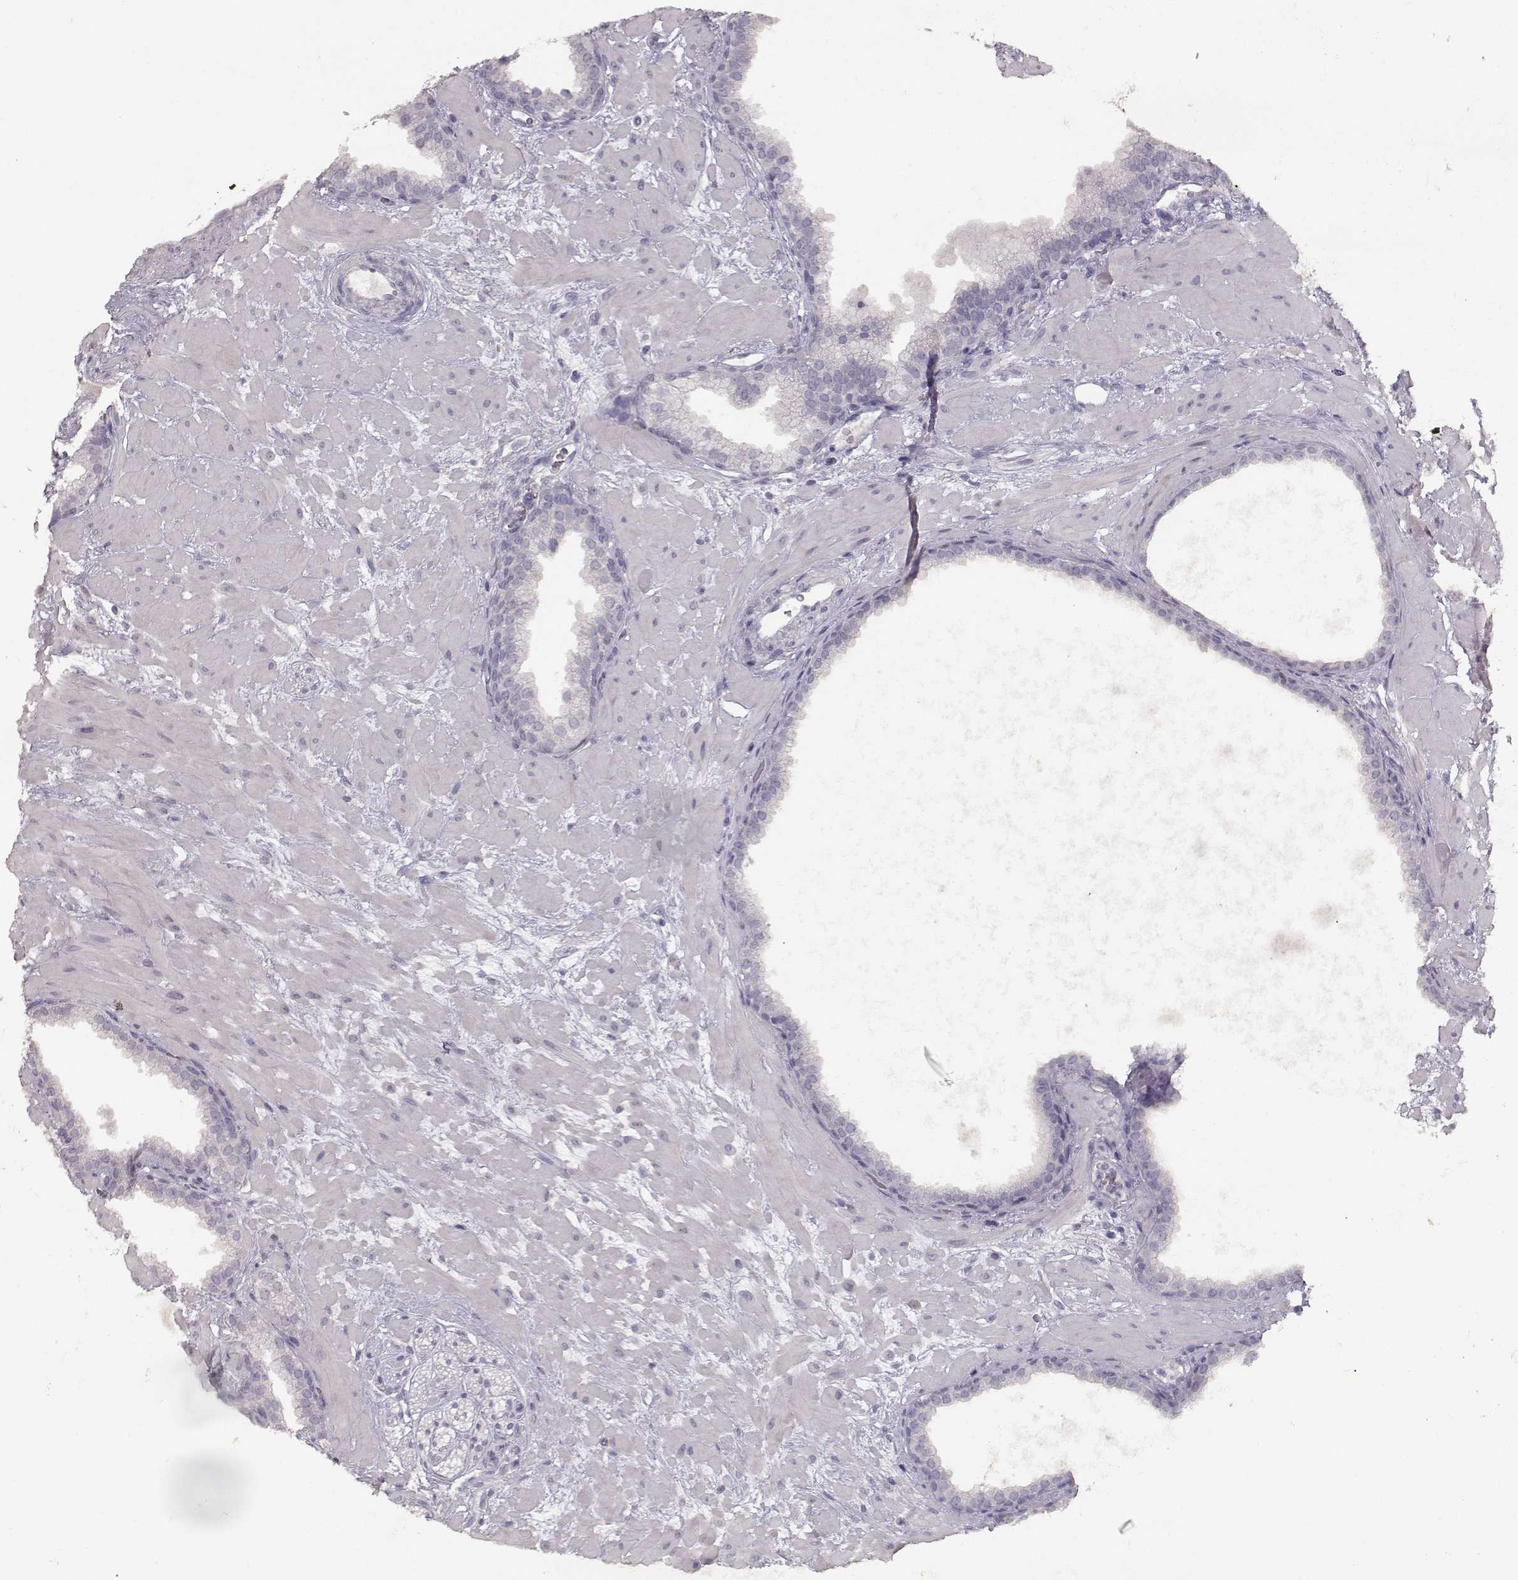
{"staining": {"intensity": "negative", "quantity": "none", "location": "none"}, "tissue": "prostate cancer", "cell_type": "Tumor cells", "image_type": "cancer", "snomed": [{"axis": "morphology", "description": "Adenocarcinoma, Low grade"}, {"axis": "topography", "description": "Prostate"}], "caption": "Human prostate cancer stained for a protein using immunohistochemistry displays no positivity in tumor cells.", "gene": "TPH2", "patient": {"sex": "male", "age": 68}}